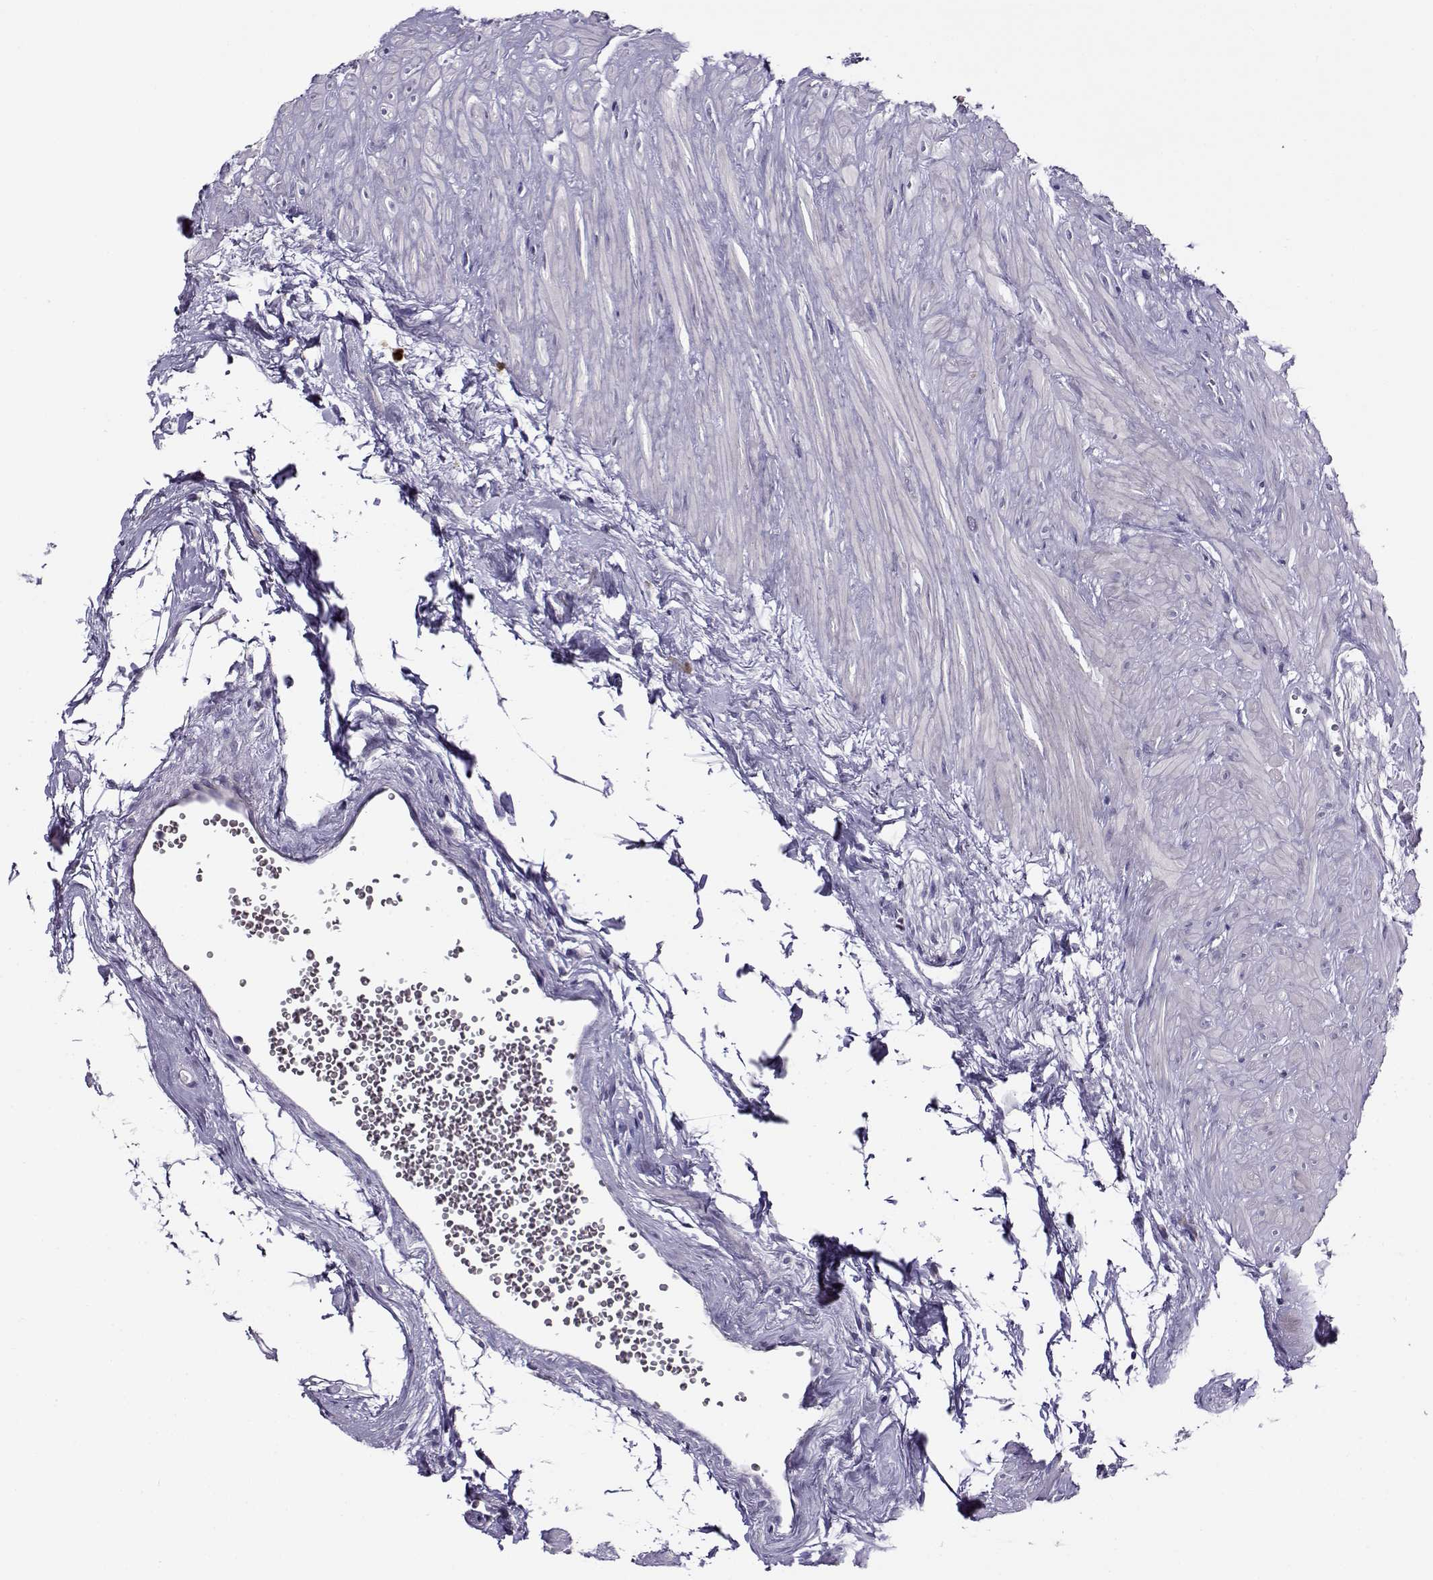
{"staining": {"intensity": "negative", "quantity": "none", "location": "none"}, "tissue": "seminal vesicle", "cell_type": "Glandular cells", "image_type": "normal", "snomed": [{"axis": "morphology", "description": "Normal tissue, NOS"}, {"axis": "morphology", "description": "Urothelial carcinoma, NOS"}, {"axis": "topography", "description": "Urinary bladder"}, {"axis": "topography", "description": "Seminal veicle"}], "caption": "The histopathology image shows no staining of glandular cells in unremarkable seminal vesicle. (DAB (3,3'-diaminobenzidine) IHC, high magnification).", "gene": "FEZF1", "patient": {"sex": "male", "age": 76}}